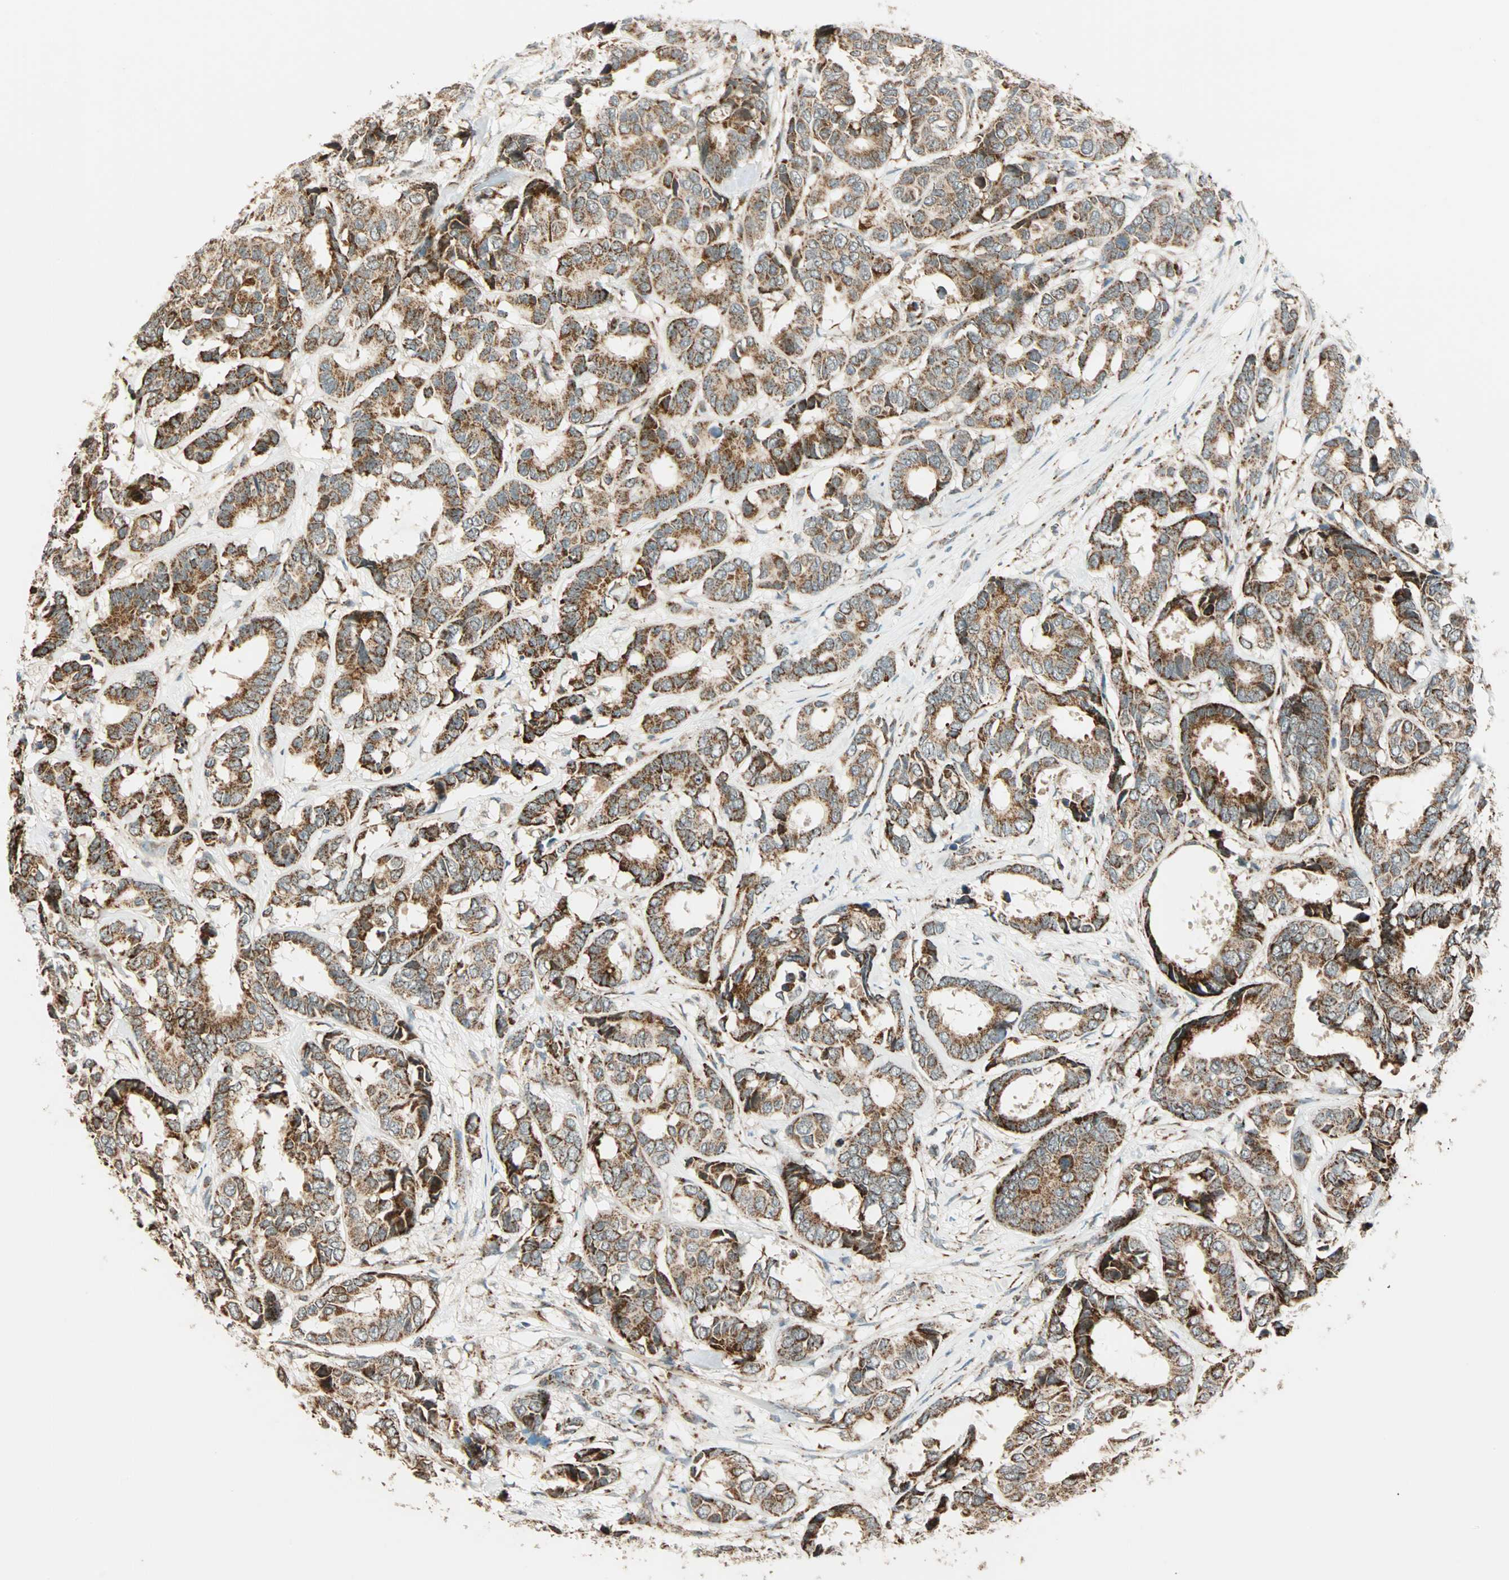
{"staining": {"intensity": "moderate", "quantity": ">75%", "location": "cytoplasmic/membranous"}, "tissue": "breast cancer", "cell_type": "Tumor cells", "image_type": "cancer", "snomed": [{"axis": "morphology", "description": "Duct carcinoma"}, {"axis": "topography", "description": "Breast"}], "caption": "Tumor cells reveal moderate cytoplasmic/membranous positivity in about >75% of cells in breast cancer (invasive ductal carcinoma).", "gene": "SPRY4", "patient": {"sex": "female", "age": 87}}